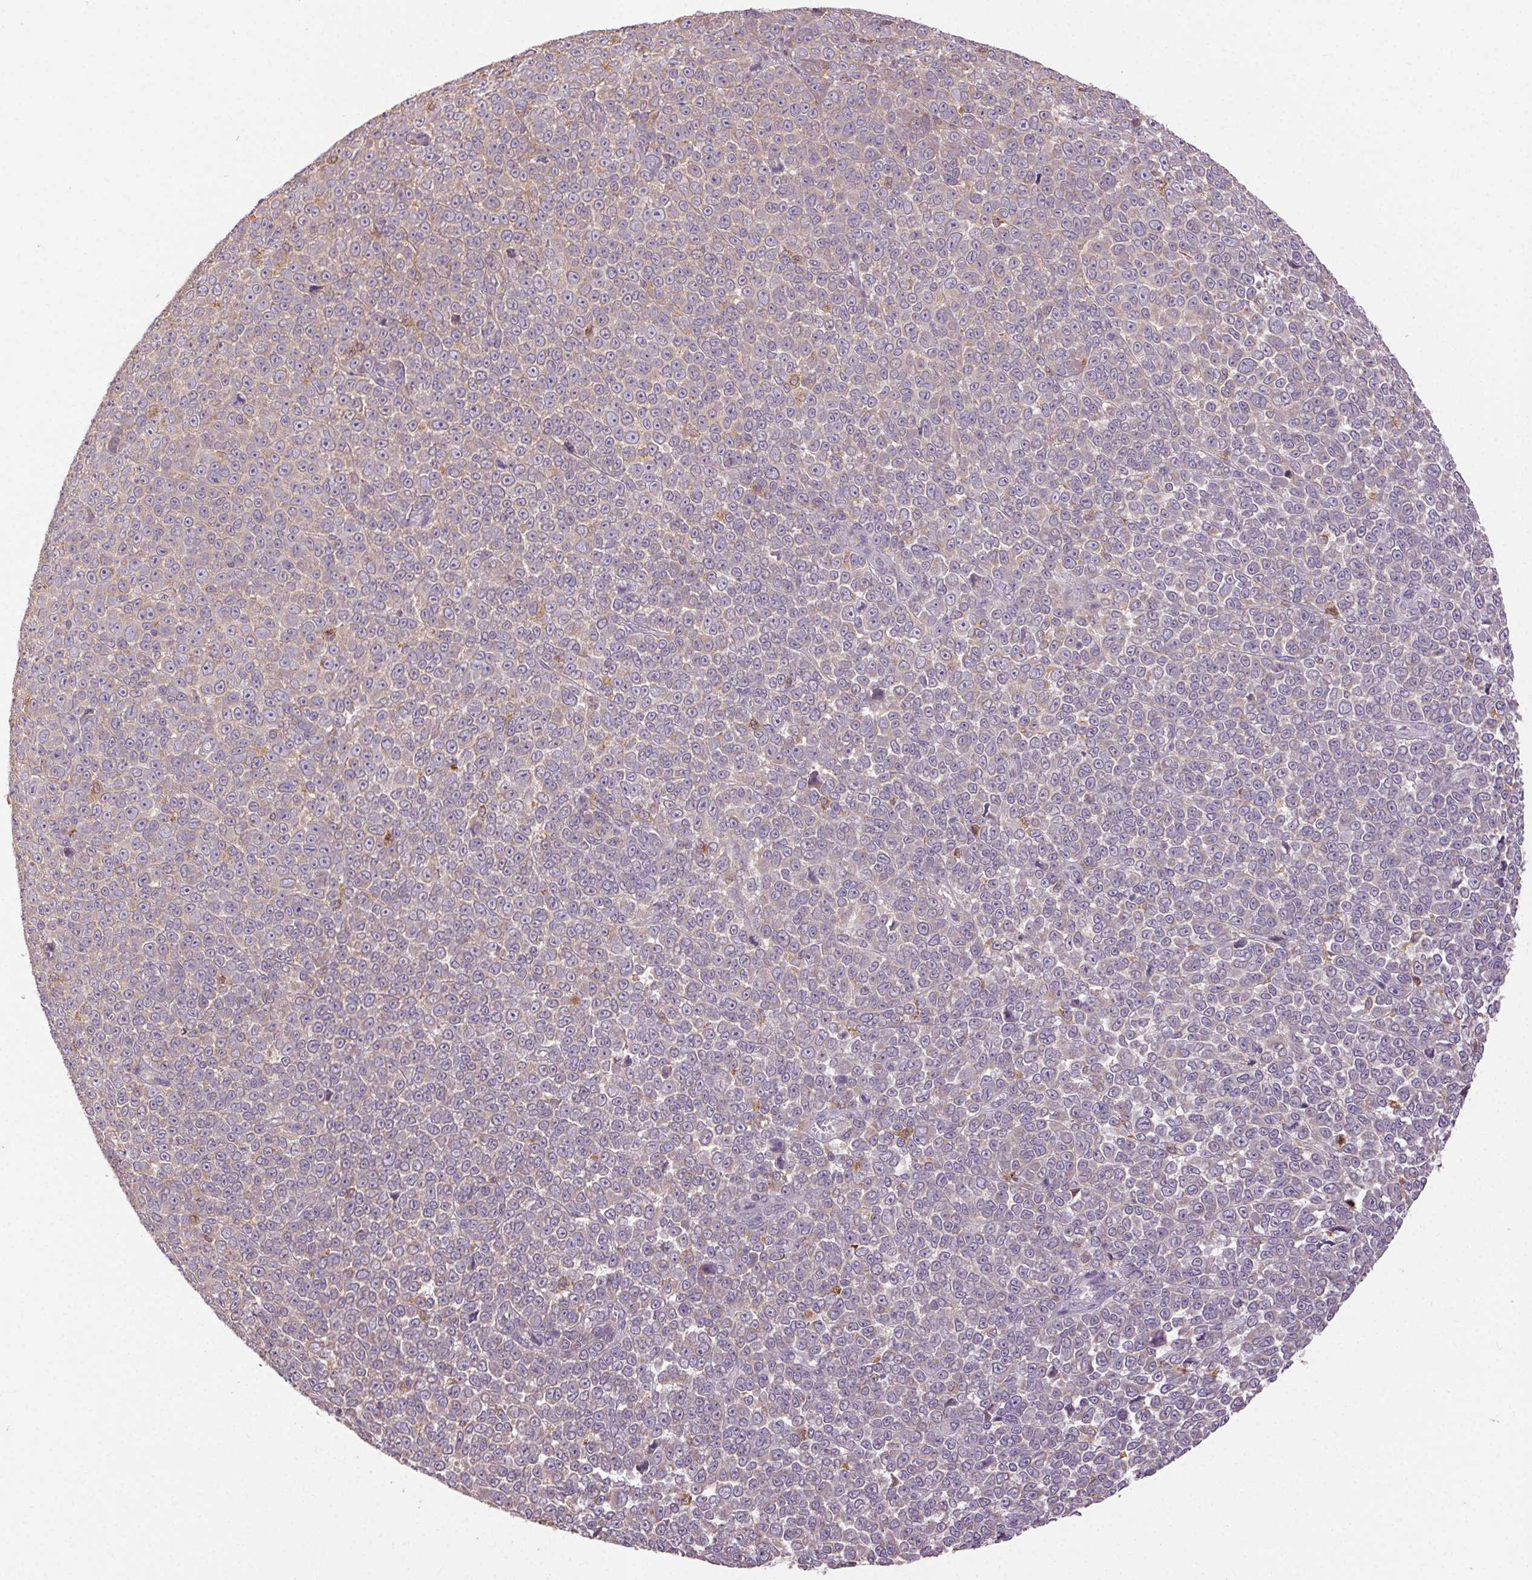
{"staining": {"intensity": "negative", "quantity": "none", "location": "none"}, "tissue": "melanoma", "cell_type": "Tumor cells", "image_type": "cancer", "snomed": [{"axis": "morphology", "description": "Malignant melanoma, NOS"}, {"axis": "topography", "description": "Skin"}], "caption": "IHC image of neoplastic tissue: human melanoma stained with DAB (3,3'-diaminobenzidine) demonstrates no significant protein positivity in tumor cells.", "gene": "FNBP1L", "patient": {"sex": "female", "age": 95}}